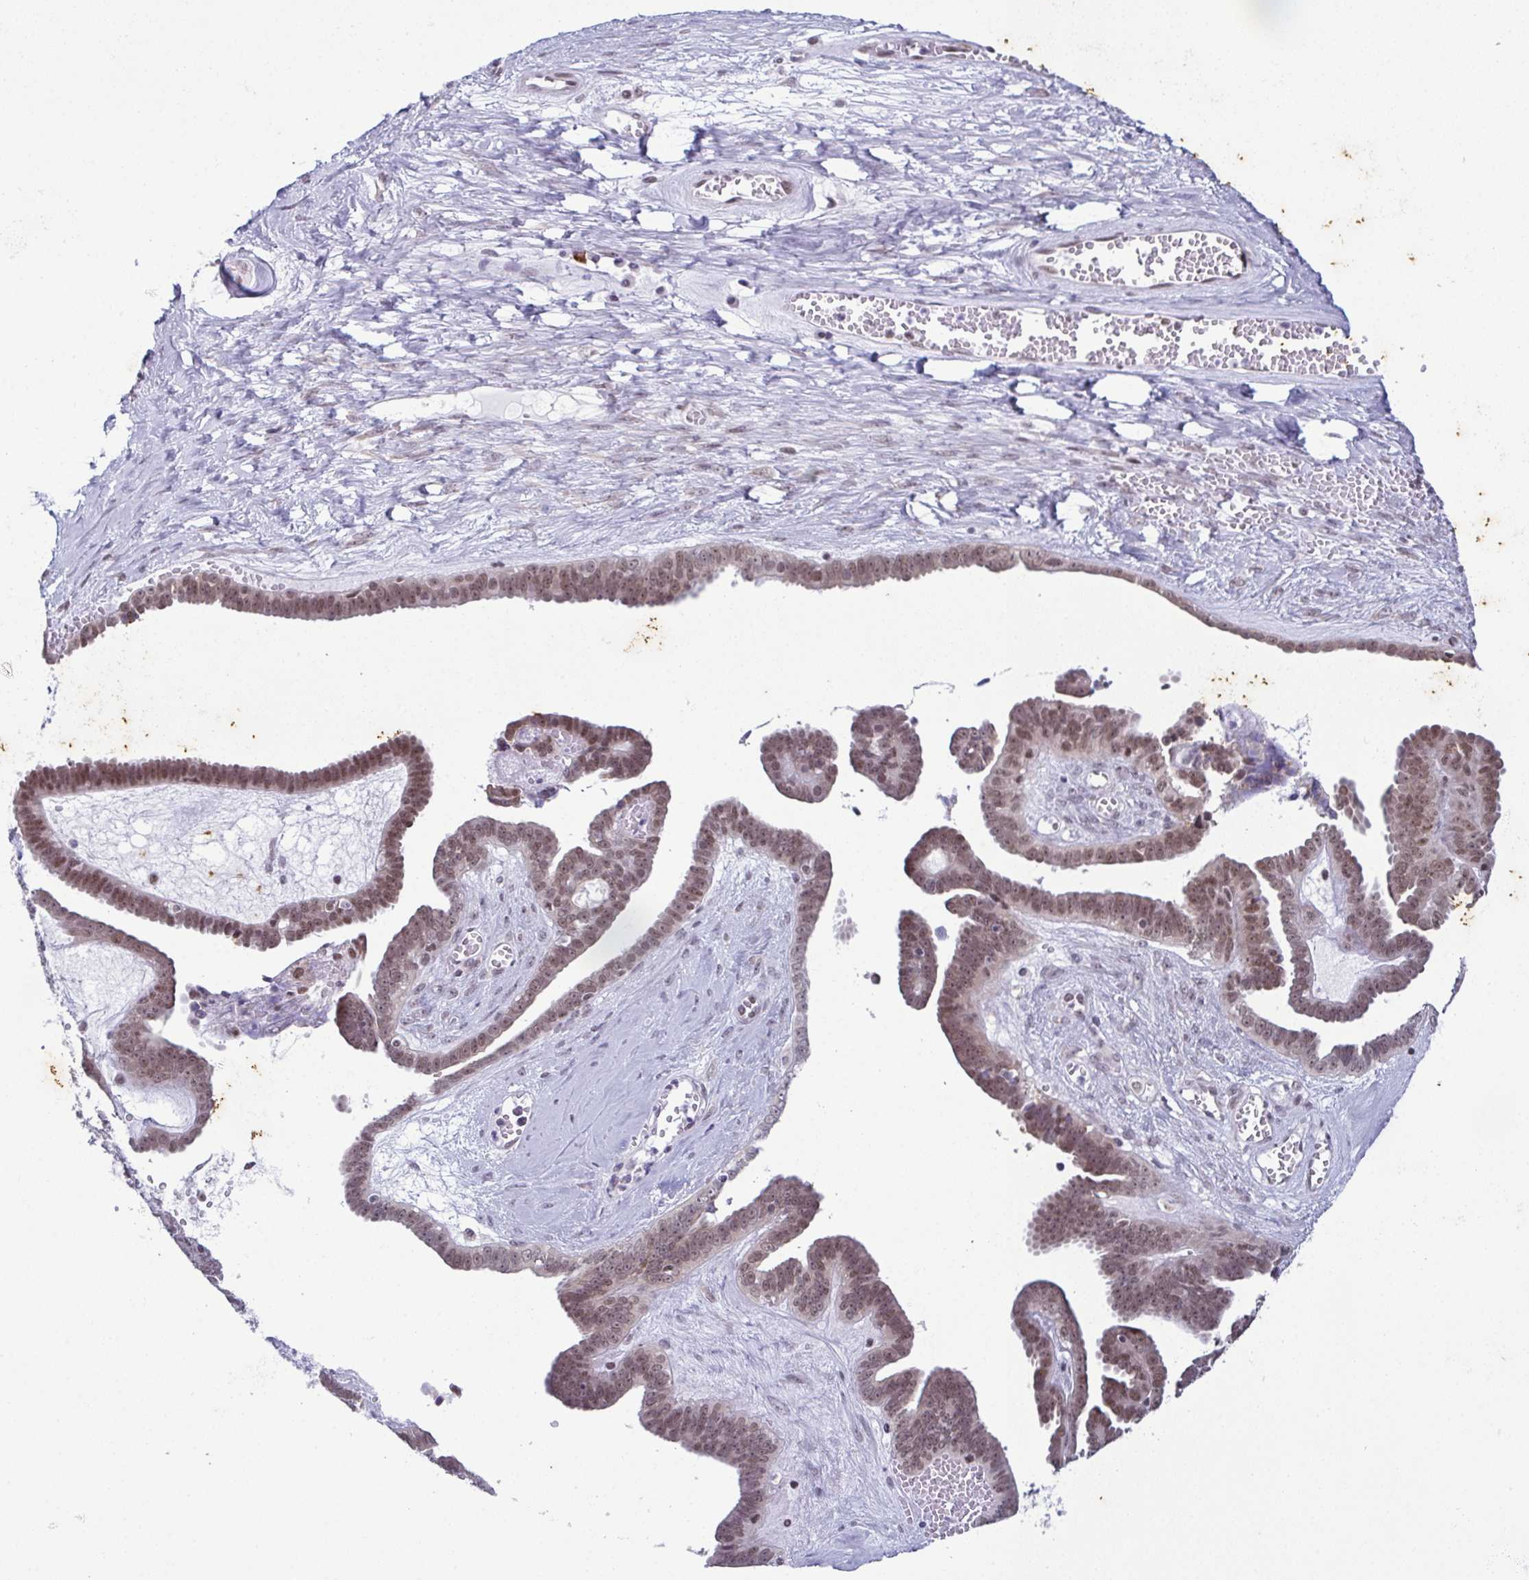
{"staining": {"intensity": "moderate", "quantity": ">75%", "location": "cytoplasmic/membranous,nuclear"}, "tissue": "ovarian cancer", "cell_type": "Tumor cells", "image_type": "cancer", "snomed": [{"axis": "morphology", "description": "Cystadenocarcinoma, serous, NOS"}, {"axis": "topography", "description": "Ovary"}], "caption": "A photomicrograph of human ovarian serous cystadenocarcinoma stained for a protein displays moderate cytoplasmic/membranous and nuclear brown staining in tumor cells. The staining is performed using DAB brown chromogen to label protein expression. The nuclei are counter-stained blue using hematoxylin.", "gene": "RBM7", "patient": {"sex": "female", "age": 71}}